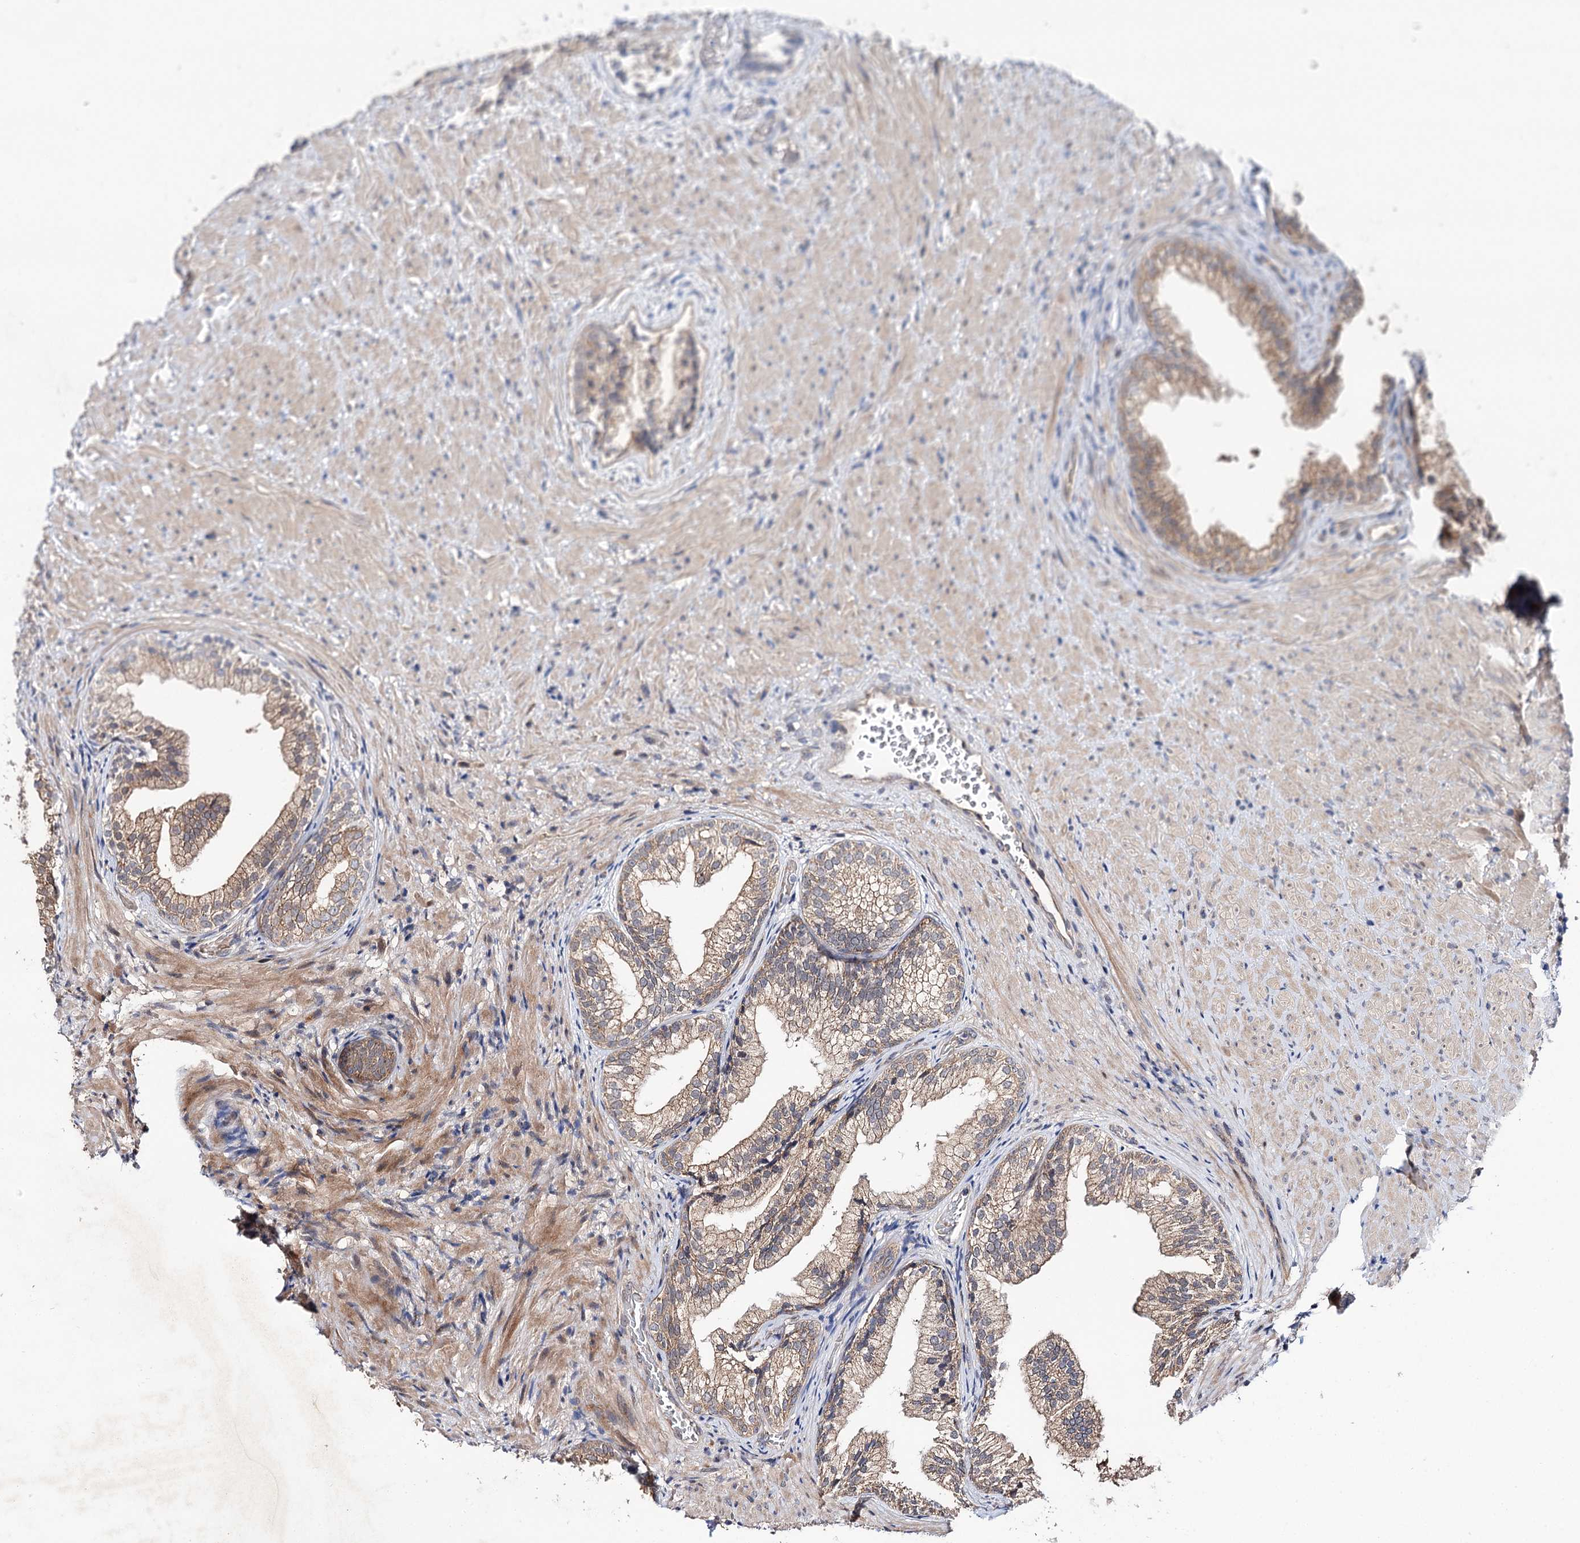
{"staining": {"intensity": "moderate", "quantity": "25%-75%", "location": "cytoplasmic/membranous"}, "tissue": "prostate", "cell_type": "Glandular cells", "image_type": "normal", "snomed": [{"axis": "morphology", "description": "Normal tissue, NOS"}, {"axis": "topography", "description": "Prostate"}], "caption": "Prostate stained with DAB IHC demonstrates medium levels of moderate cytoplasmic/membranous expression in approximately 25%-75% of glandular cells. Immunohistochemistry stains the protein of interest in brown and the nuclei are stained blue.", "gene": "FBXW8", "patient": {"sex": "male", "age": 76}}